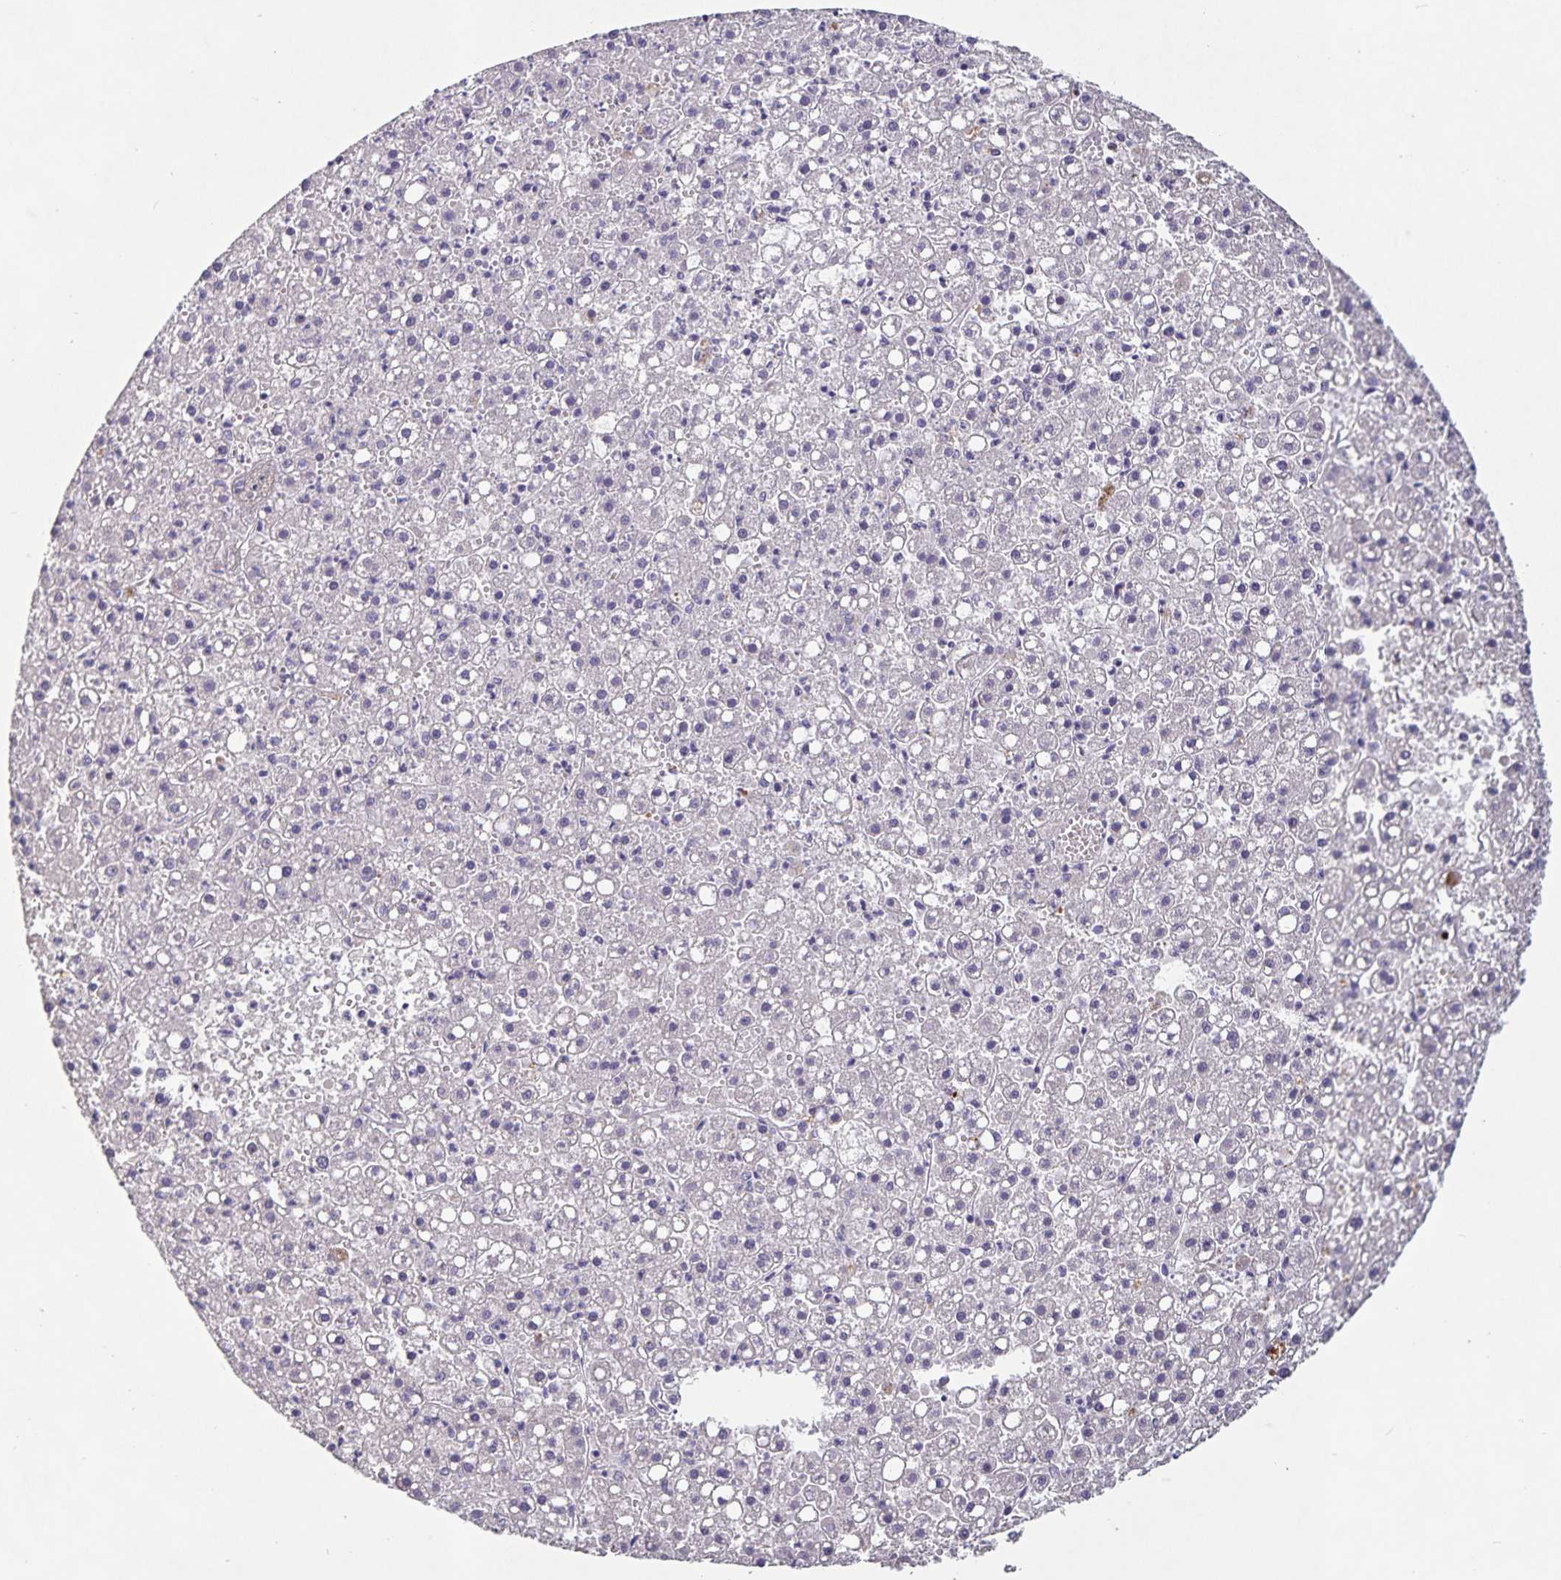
{"staining": {"intensity": "negative", "quantity": "none", "location": "none"}, "tissue": "liver cancer", "cell_type": "Tumor cells", "image_type": "cancer", "snomed": [{"axis": "morphology", "description": "Carcinoma, Hepatocellular, NOS"}, {"axis": "topography", "description": "Liver"}], "caption": "This is an immunohistochemistry photomicrograph of human liver cancer. There is no expression in tumor cells.", "gene": "FBXL16", "patient": {"sex": "male", "age": 67}}